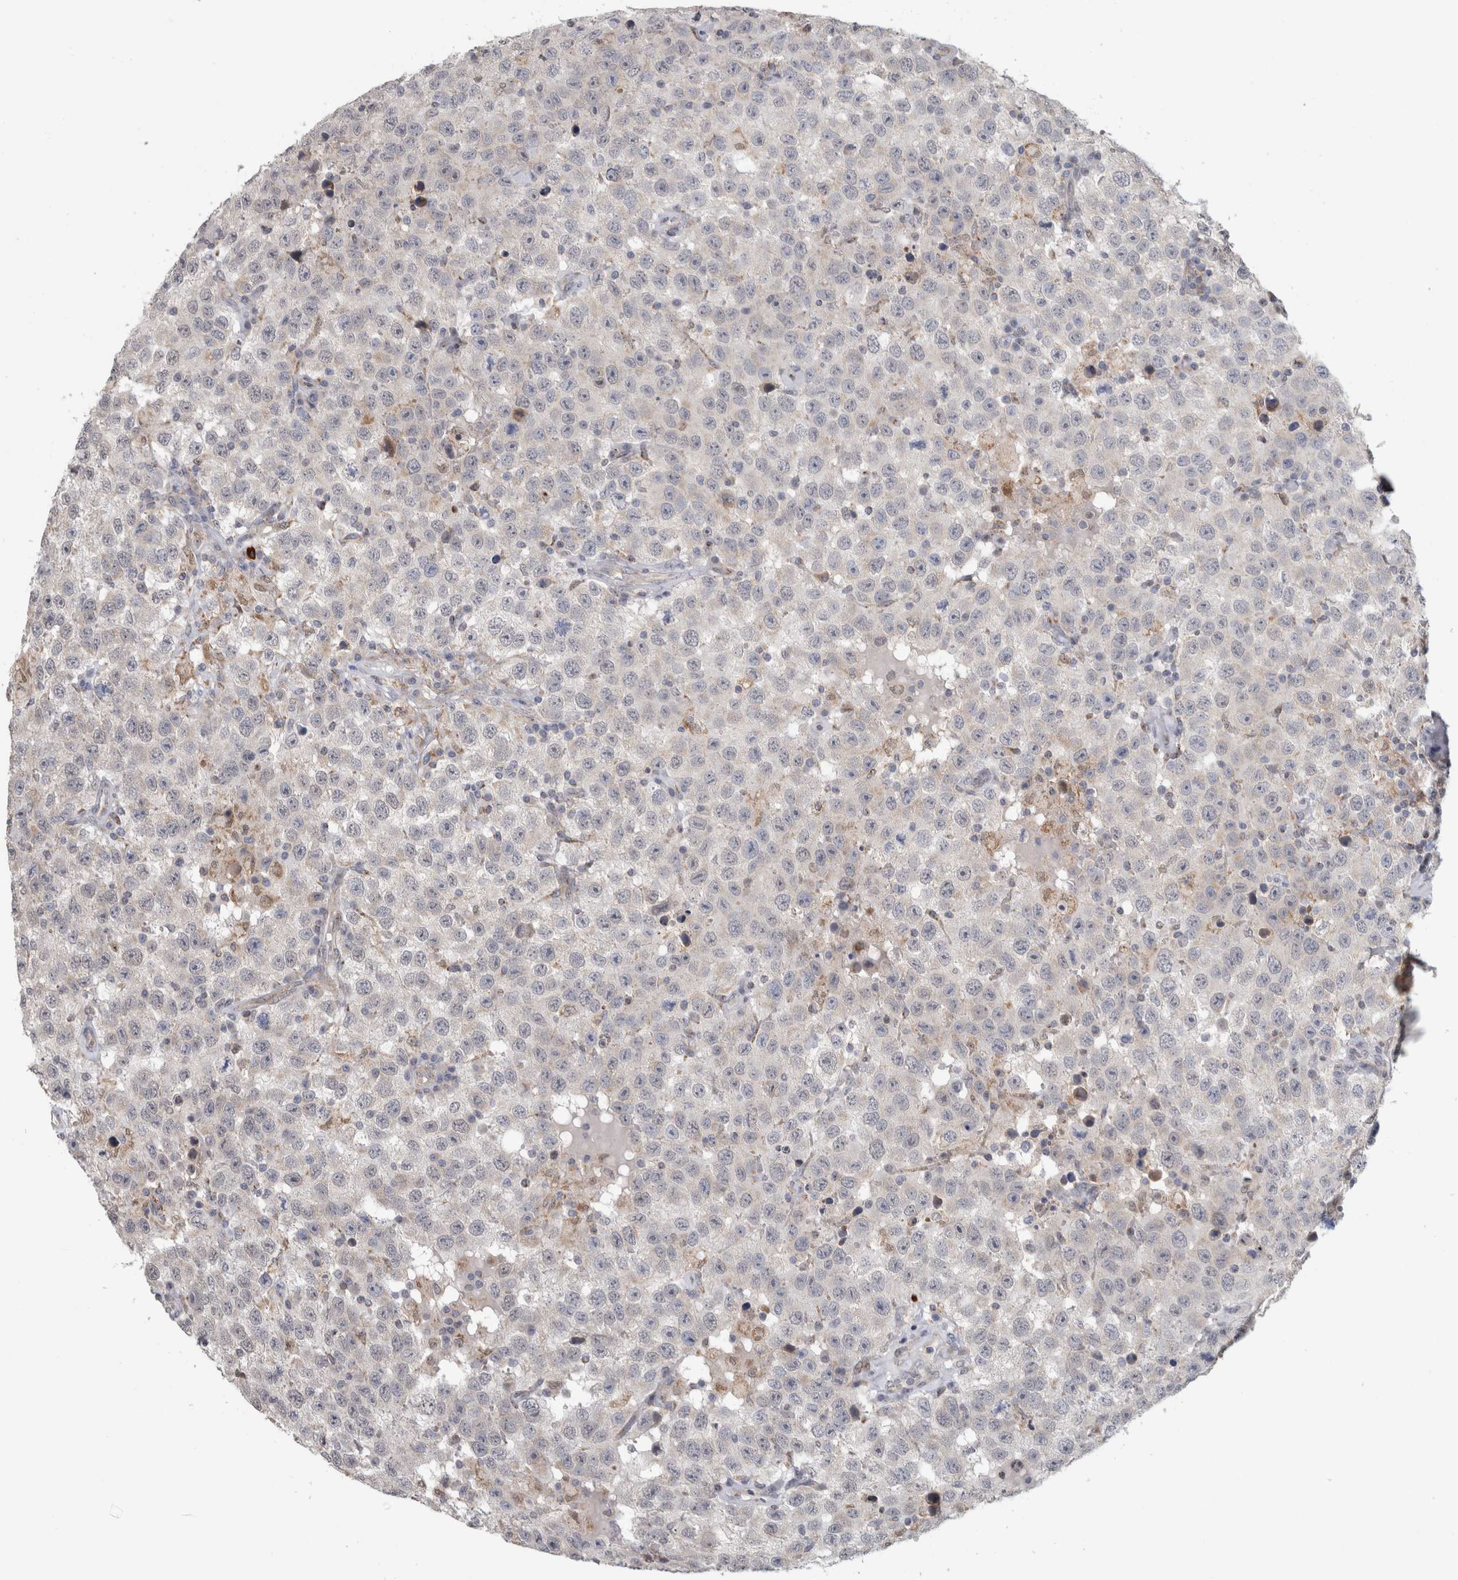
{"staining": {"intensity": "moderate", "quantity": "<25%", "location": "cytoplasmic/membranous,nuclear"}, "tissue": "testis cancer", "cell_type": "Tumor cells", "image_type": "cancer", "snomed": [{"axis": "morphology", "description": "Seminoma, NOS"}, {"axis": "topography", "description": "Testis"}], "caption": "An immunohistochemistry micrograph of neoplastic tissue is shown. Protein staining in brown shows moderate cytoplasmic/membranous and nuclear positivity in testis cancer (seminoma) within tumor cells.", "gene": "RAB18", "patient": {"sex": "male", "age": 41}}